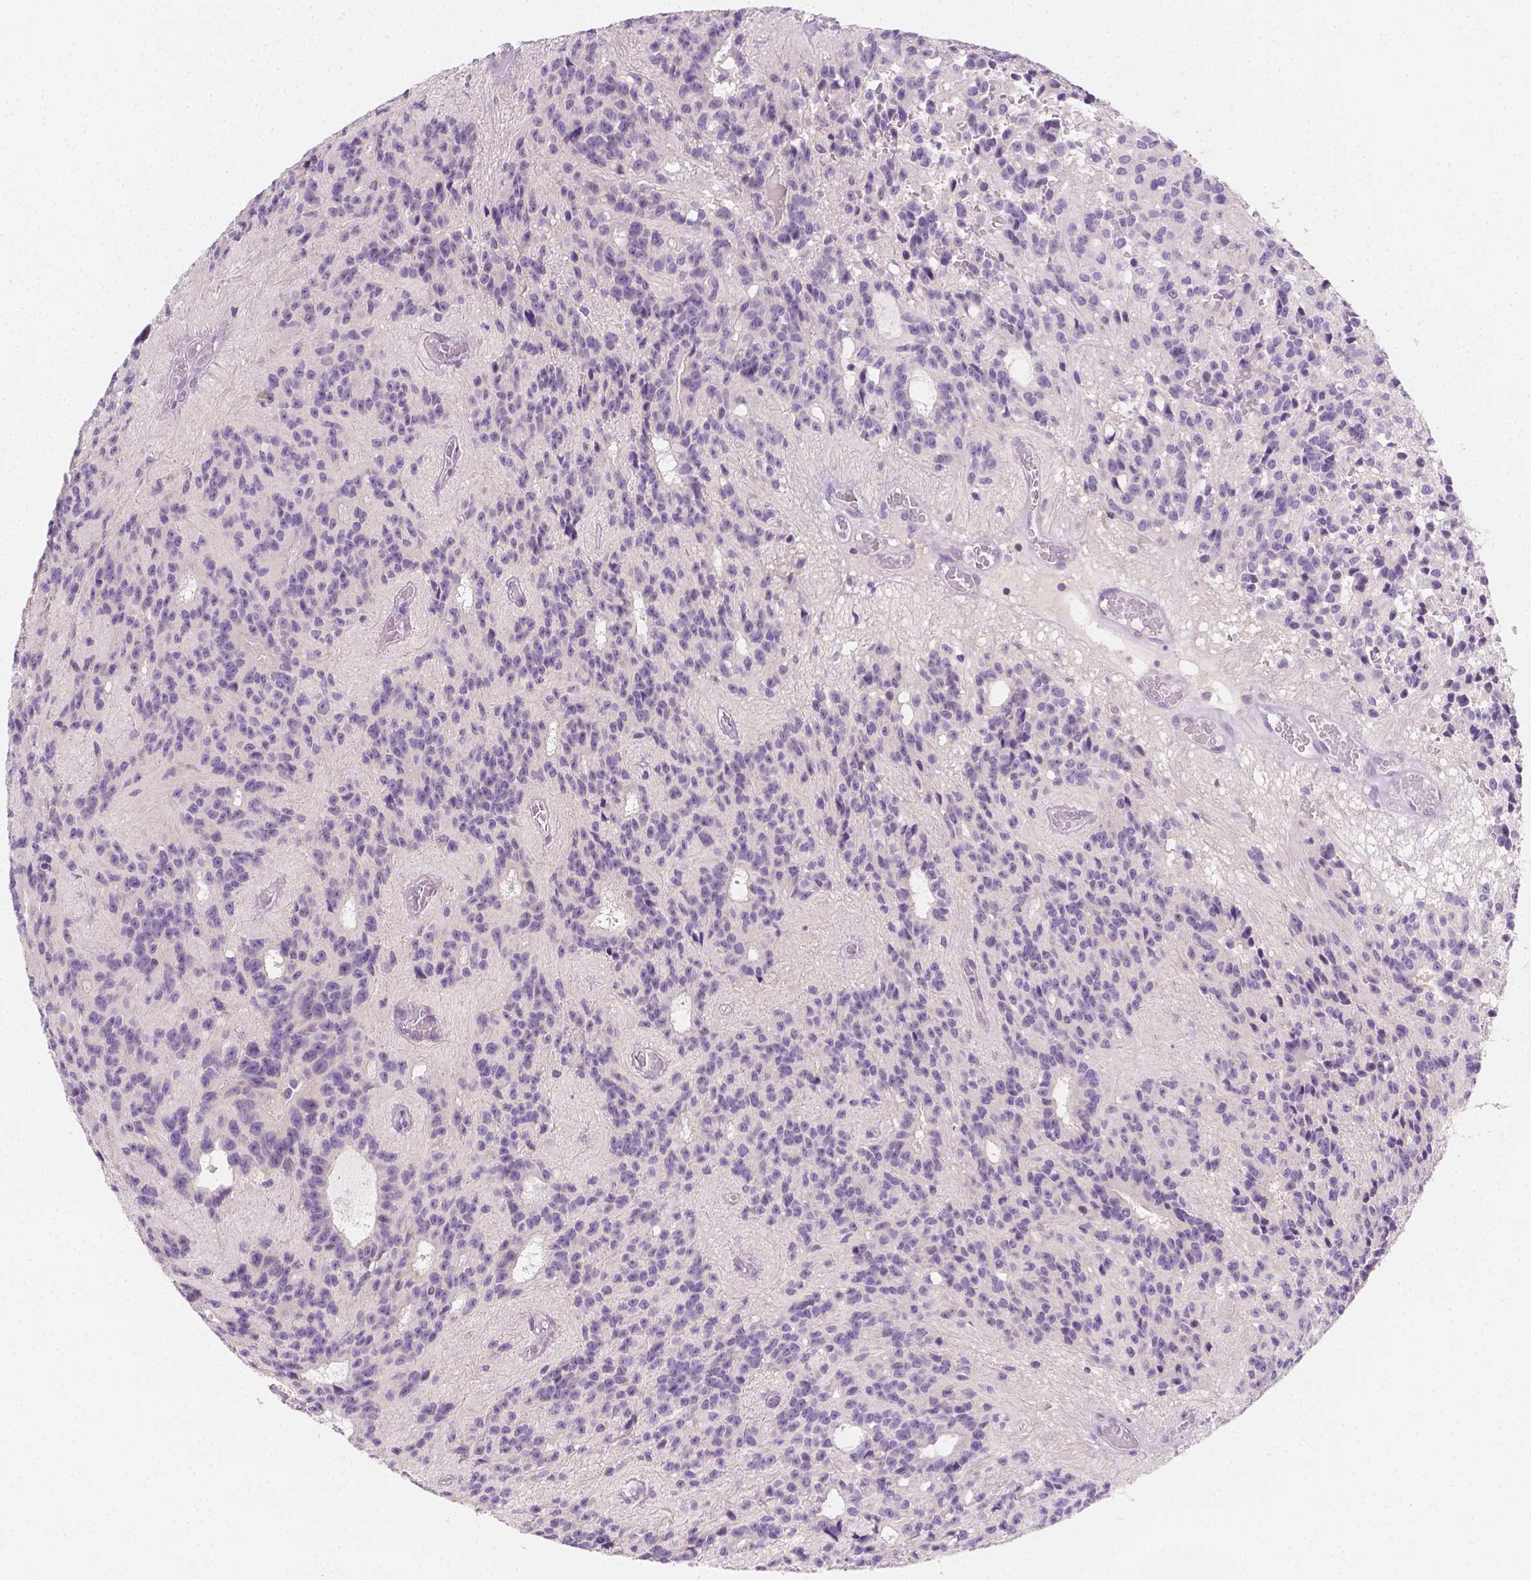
{"staining": {"intensity": "negative", "quantity": "none", "location": "none"}, "tissue": "glioma", "cell_type": "Tumor cells", "image_type": "cancer", "snomed": [{"axis": "morphology", "description": "Glioma, malignant, Low grade"}, {"axis": "topography", "description": "Brain"}], "caption": "Histopathology image shows no significant protein staining in tumor cells of glioma.", "gene": "SGTB", "patient": {"sex": "male", "age": 31}}